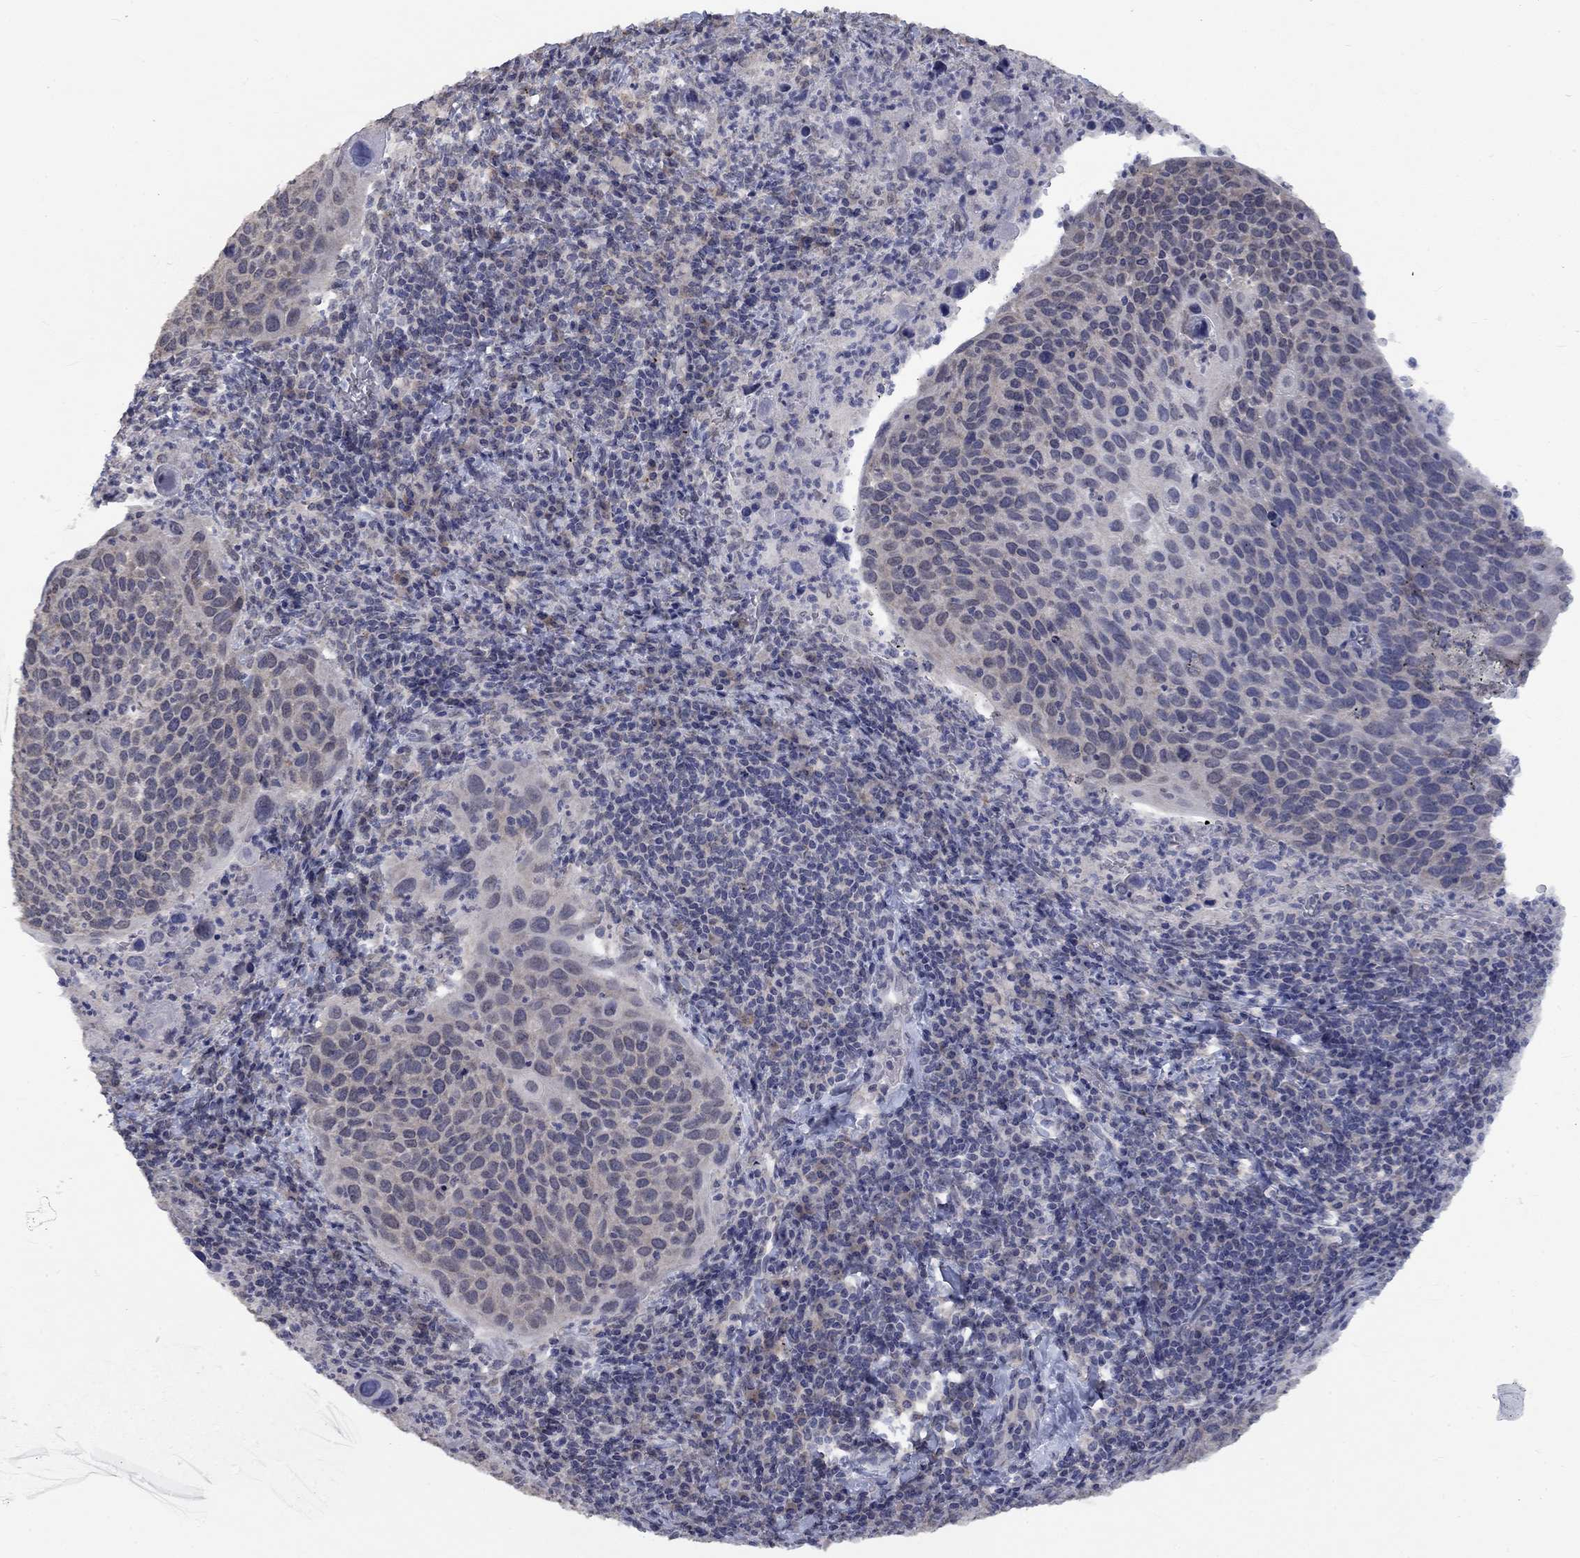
{"staining": {"intensity": "negative", "quantity": "none", "location": "none"}, "tissue": "cervical cancer", "cell_type": "Tumor cells", "image_type": "cancer", "snomed": [{"axis": "morphology", "description": "Squamous cell carcinoma, NOS"}, {"axis": "topography", "description": "Cervix"}], "caption": "This is an immunohistochemistry micrograph of cervical cancer (squamous cell carcinoma). There is no positivity in tumor cells.", "gene": "SPATA33", "patient": {"sex": "female", "age": 54}}